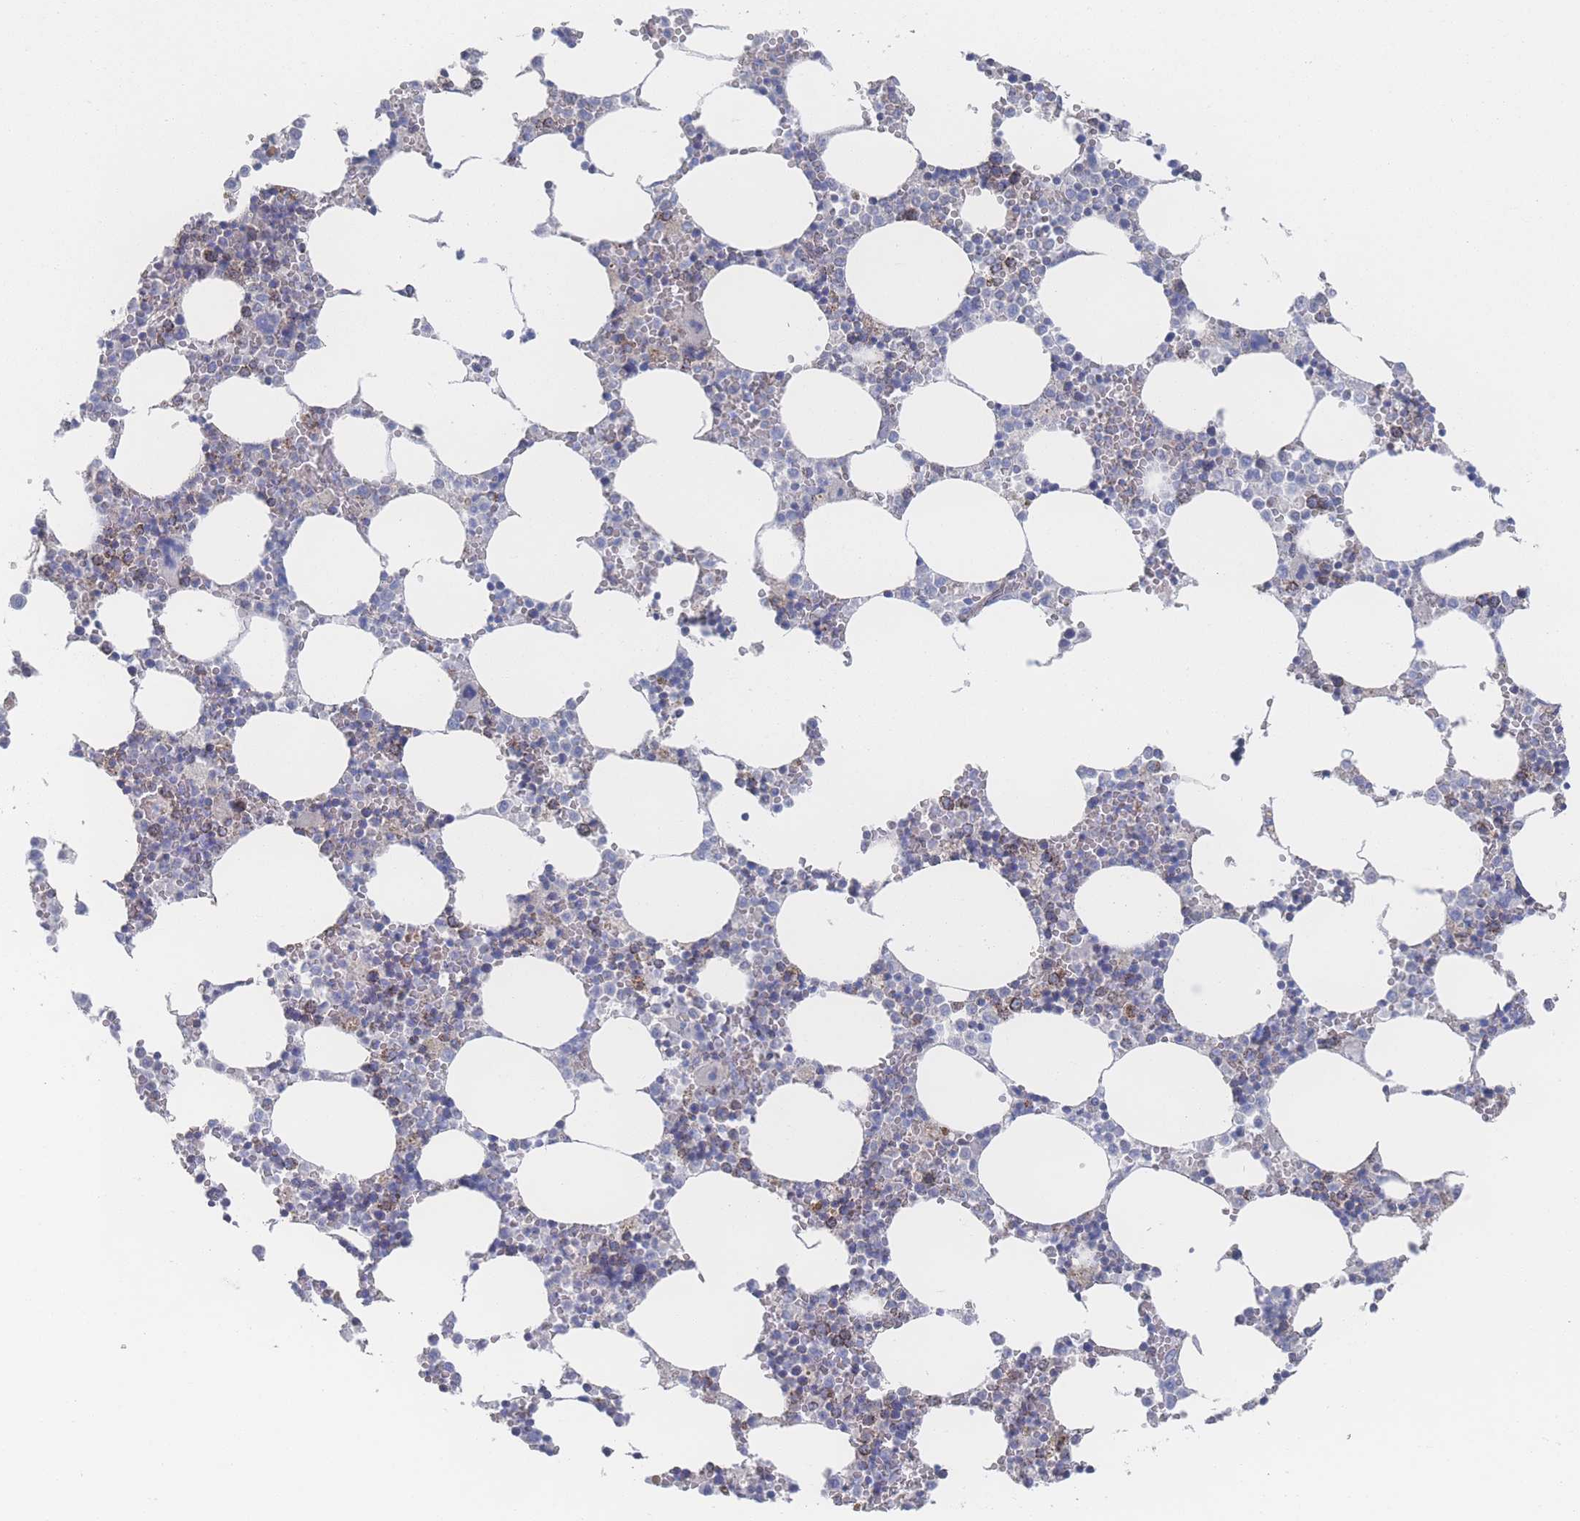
{"staining": {"intensity": "weak", "quantity": "<25%", "location": "cytoplasmic/membranous"}, "tissue": "bone marrow", "cell_type": "Hematopoietic cells", "image_type": "normal", "snomed": [{"axis": "morphology", "description": "Normal tissue, NOS"}, {"axis": "topography", "description": "Bone marrow"}], "caption": "A histopathology image of bone marrow stained for a protein exhibits no brown staining in hematopoietic cells.", "gene": "PEX14", "patient": {"sex": "female", "age": 64}}